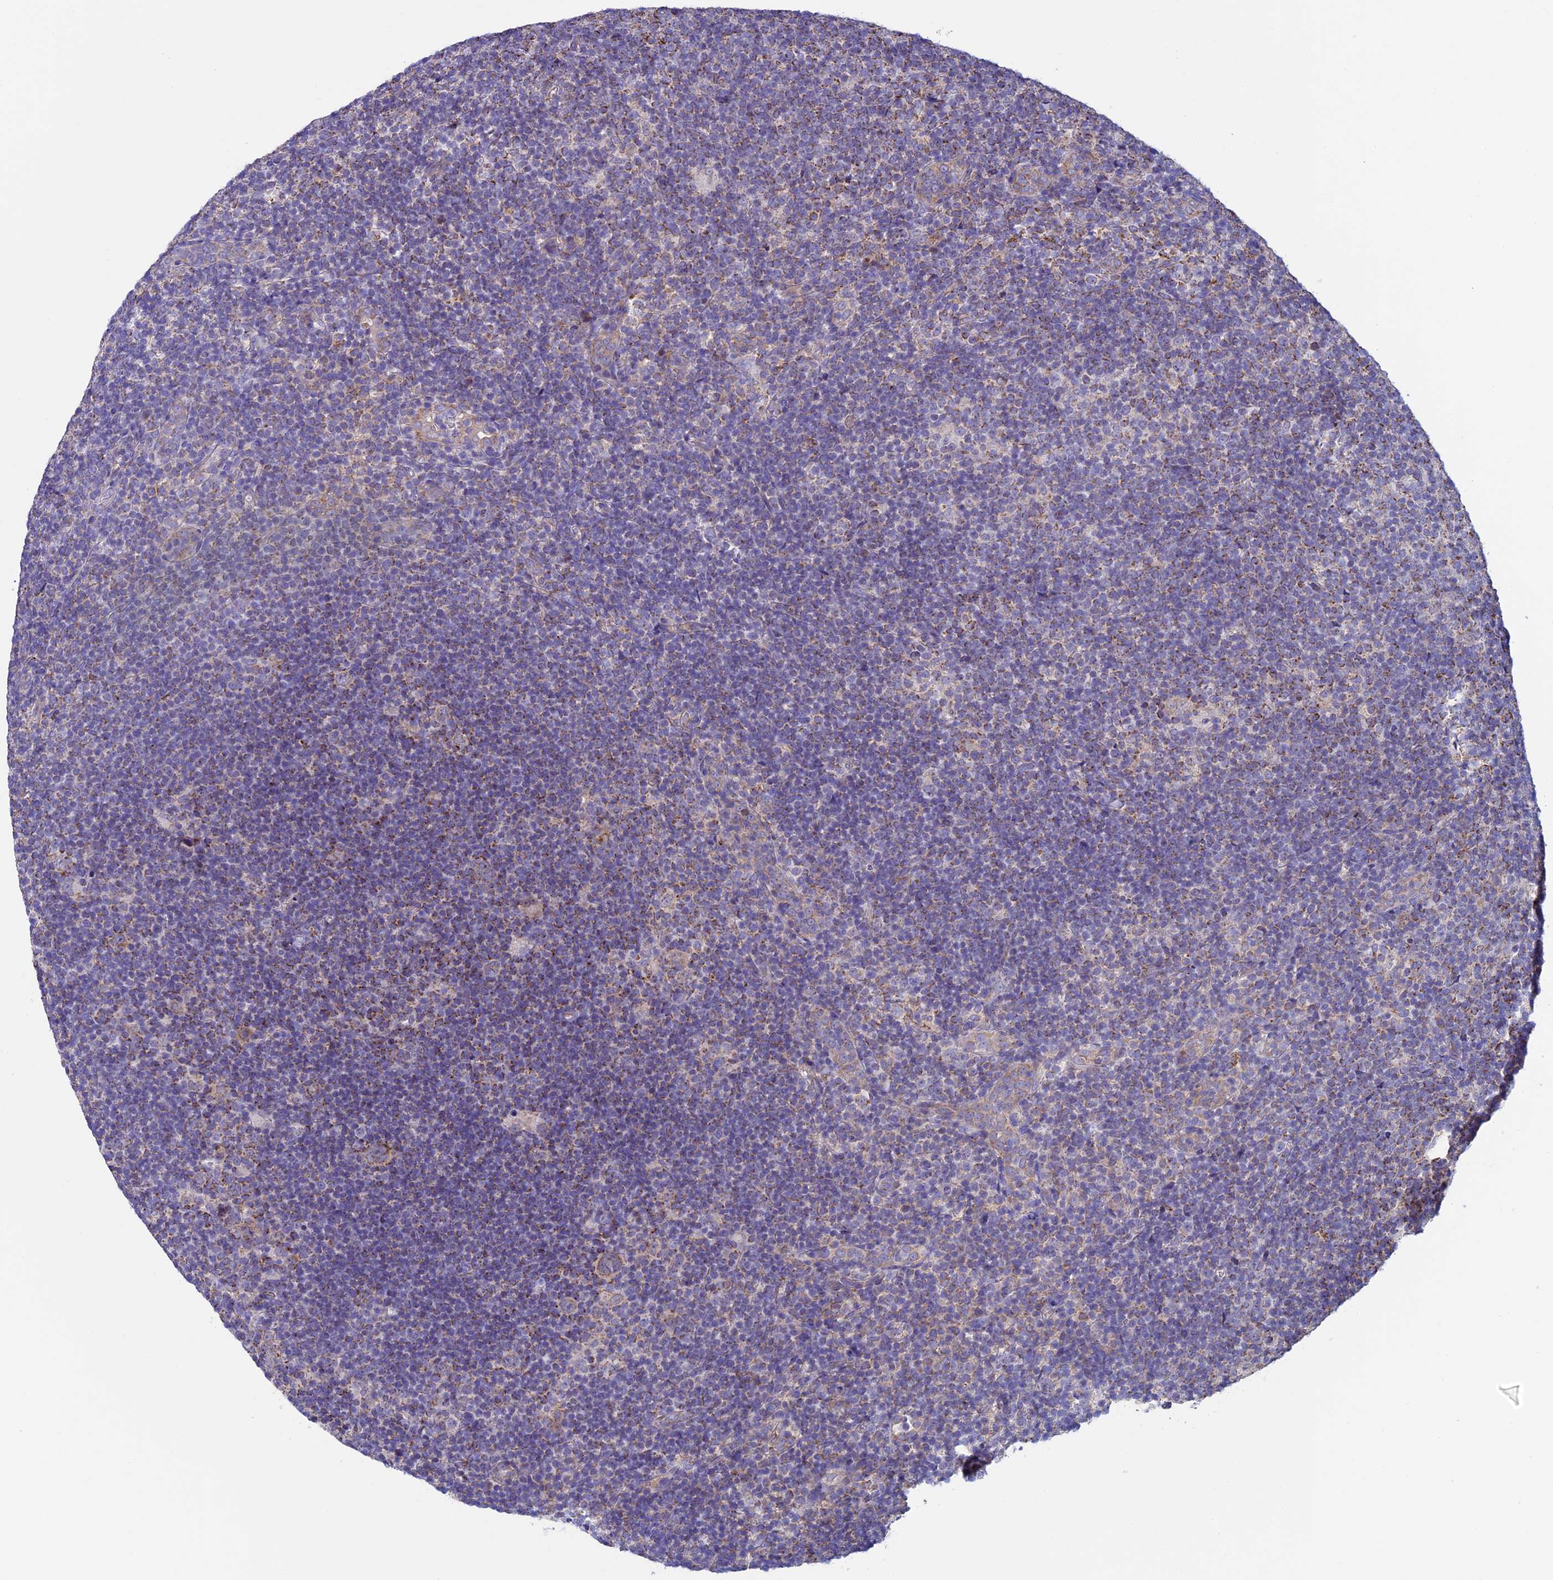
{"staining": {"intensity": "negative", "quantity": "none", "location": "none"}, "tissue": "lymphoma", "cell_type": "Tumor cells", "image_type": "cancer", "snomed": [{"axis": "morphology", "description": "Hodgkin's disease, NOS"}, {"axis": "topography", "description": "Lymph node"}], "caption": "Immunohistochemical staining of lymphoma reveals no significant staining in tumor cells. Nuclei are stained in blue.", "gene": "MFSD12", "patient": {"sex": "female", "age": 57}}